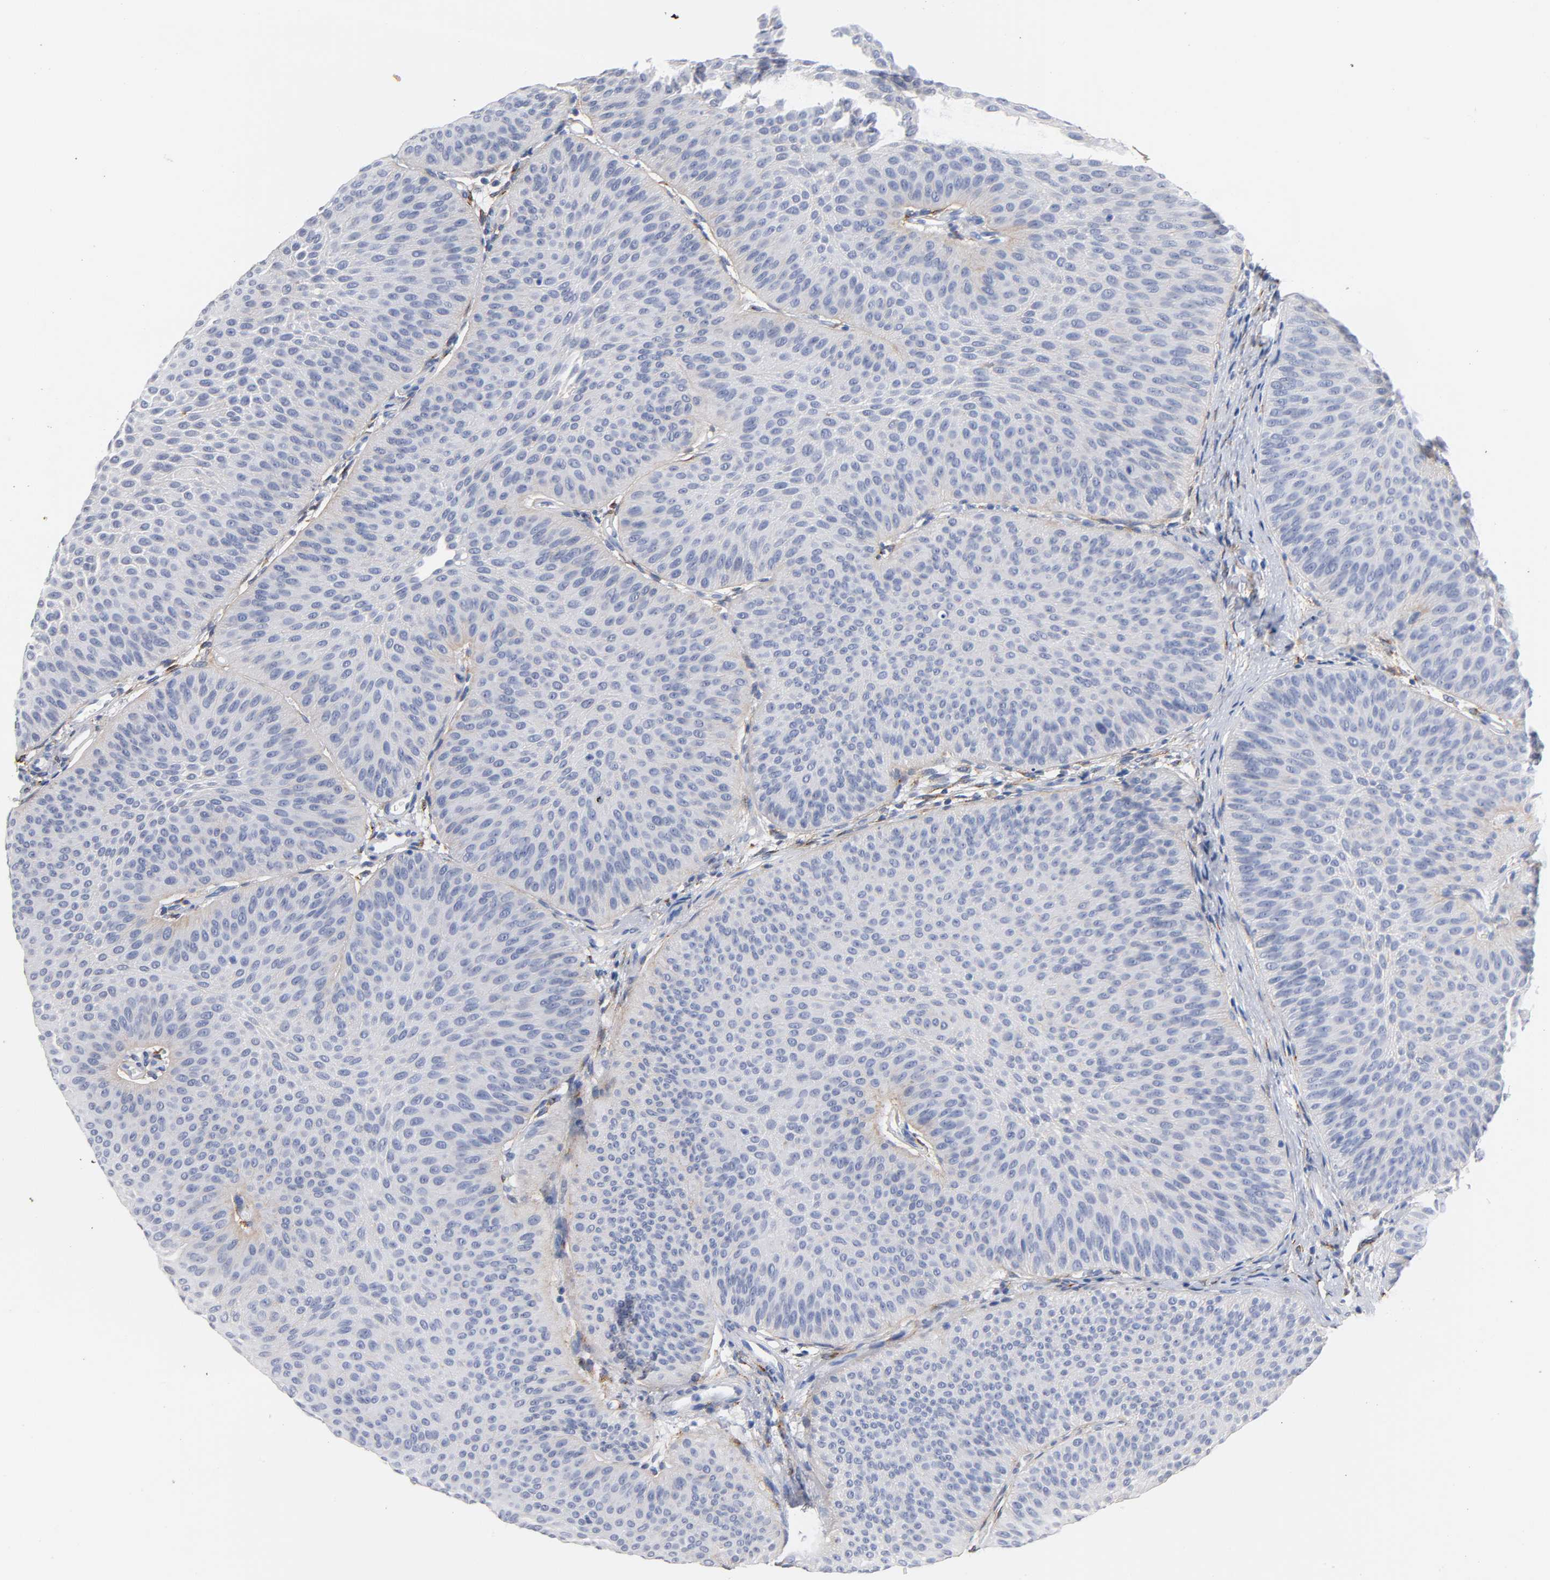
{"staining": {"intensity": "negative", "quantity": "none", "location": "none"}, "tissue": "urothelial cancer", "cell_type": "Tumor cells", "image_type": "cancer", "snomed": [{"axis": "morphology", "description": "Urothelial carcinoma, Low grade"}, {"axis": "topography", "description": "Urinary bladder"}], "caption": "Immunohistochemical staining of human urothelial cancer shows no significant positivity in tumor cells. (DAB immunohistochemistry (IHC) visualized using brightfield microscopy, high magnification).", "gene": "LRP1", "patient": {"sex": "female", "age": 60}}